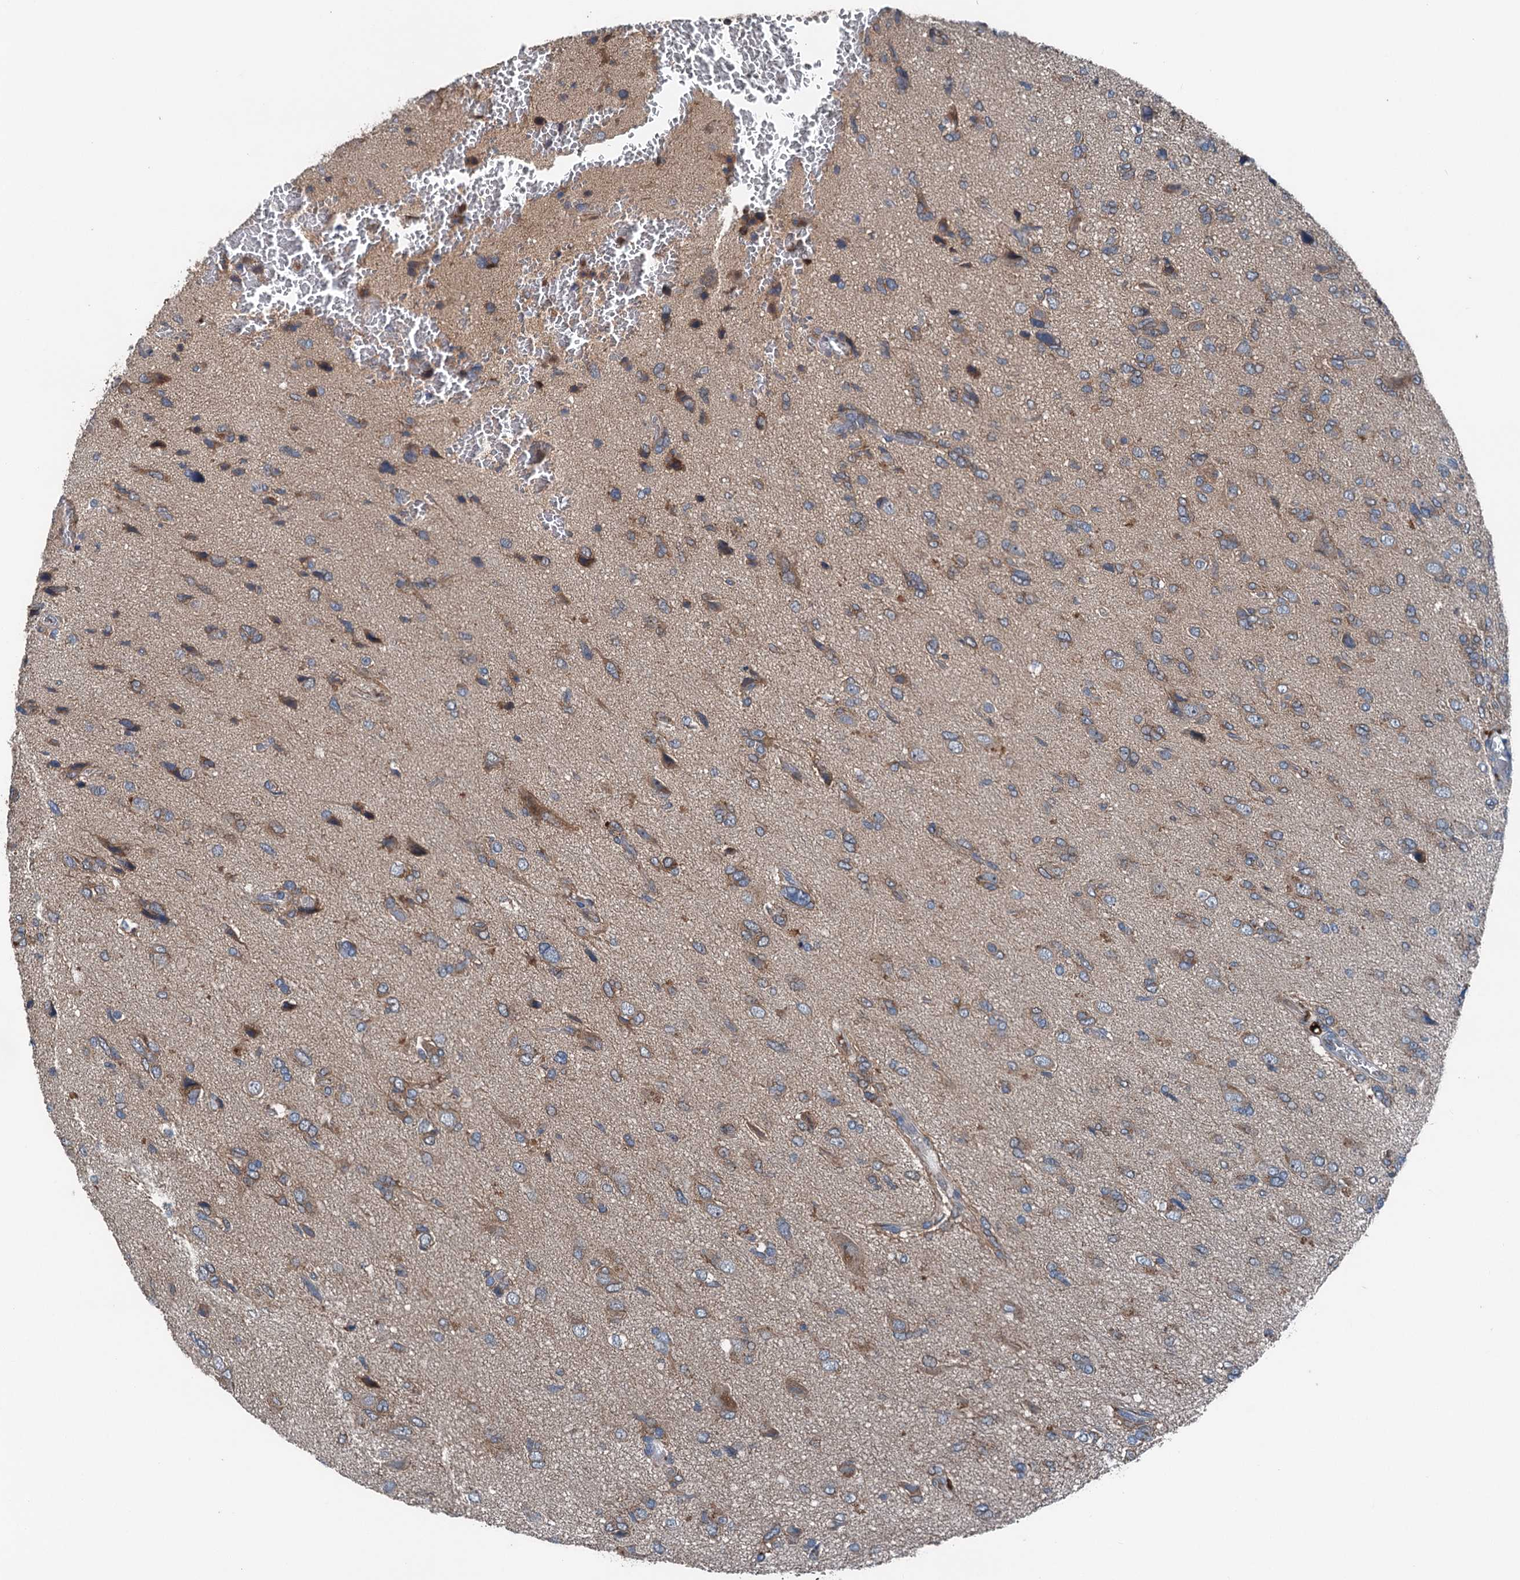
{"staining": {"intensity": "weak", "quantity": "25%-75%", "location": "cytoplasmic/membranous"}, "tissue": "glioma", "cell_type": "Tumor cells", "image_type": "cancer", "snomed": [{"axis": "morphology", "description": "Glioma, malignant, High grade"}, {"axis": "topography", "description": "Brain"}], "caption": "About 25%-75% of tumor cells in human glioma display weak cytoplasmic/membranous protein expression as visualized by brown immunohistochemical staining.", "gene": "PDSS1", "patient": {"sex": "female", "age": 59}}